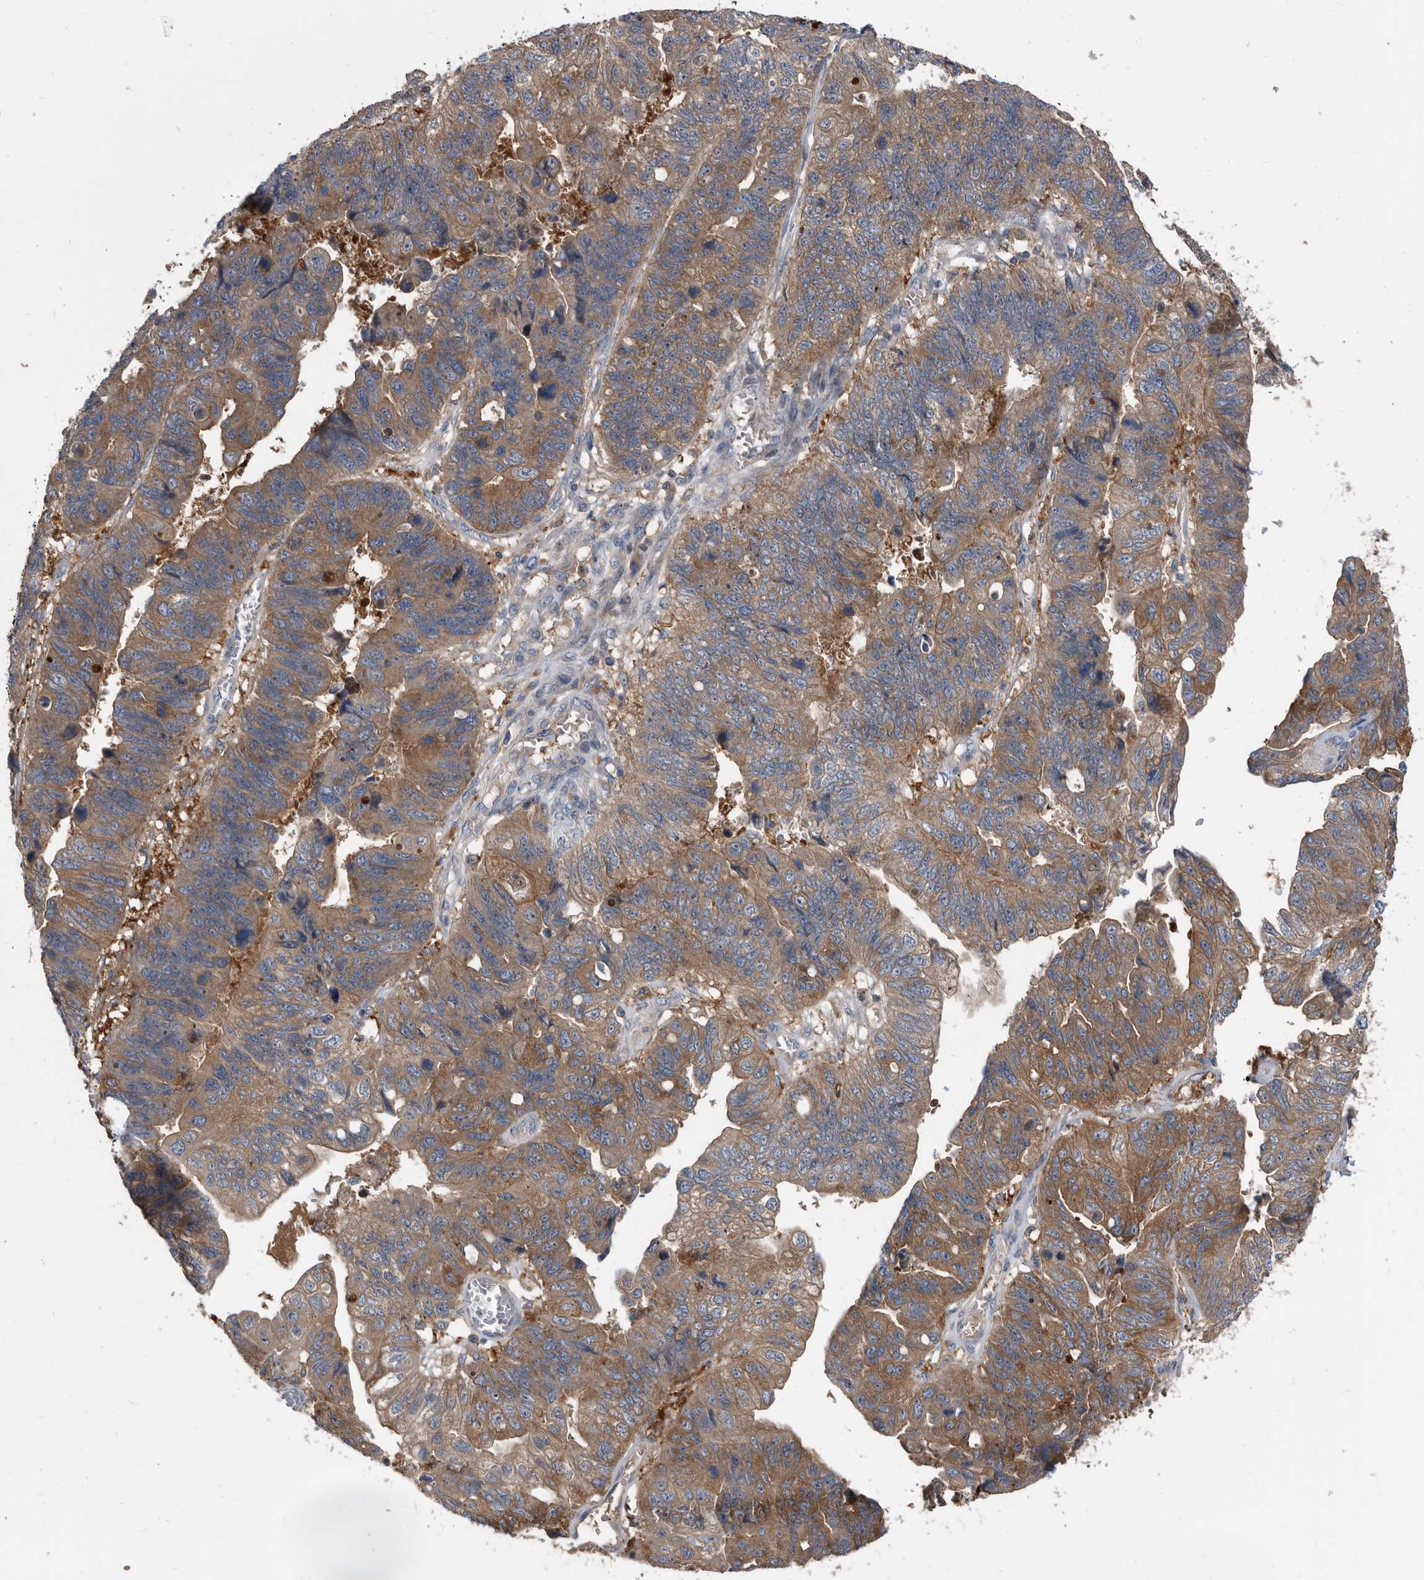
{"staining": {"intensity": "moderate", "quantity": ">75%", "location": "cytoplasmic/membranous"}, "tissue": "stomach cancer", "cell_type": "Tumor cells", "image_type": "cancer", "snomed": [{"axis": "morphology", "description": "Adenocarcinoma, NOS"}, {"axis": "topography", "description": "Stomach"}], "caption": "Immunohistochemistry (IHC) image of stomach cancer (adenocarcinoma) stained for a protein (brown), which demonstrates medium levels of moderate cytoplasmic/membranous positivity in about >75% of tumor cells.", "gene": "APEH", "patient": {"sex": "male", "age": 59}}